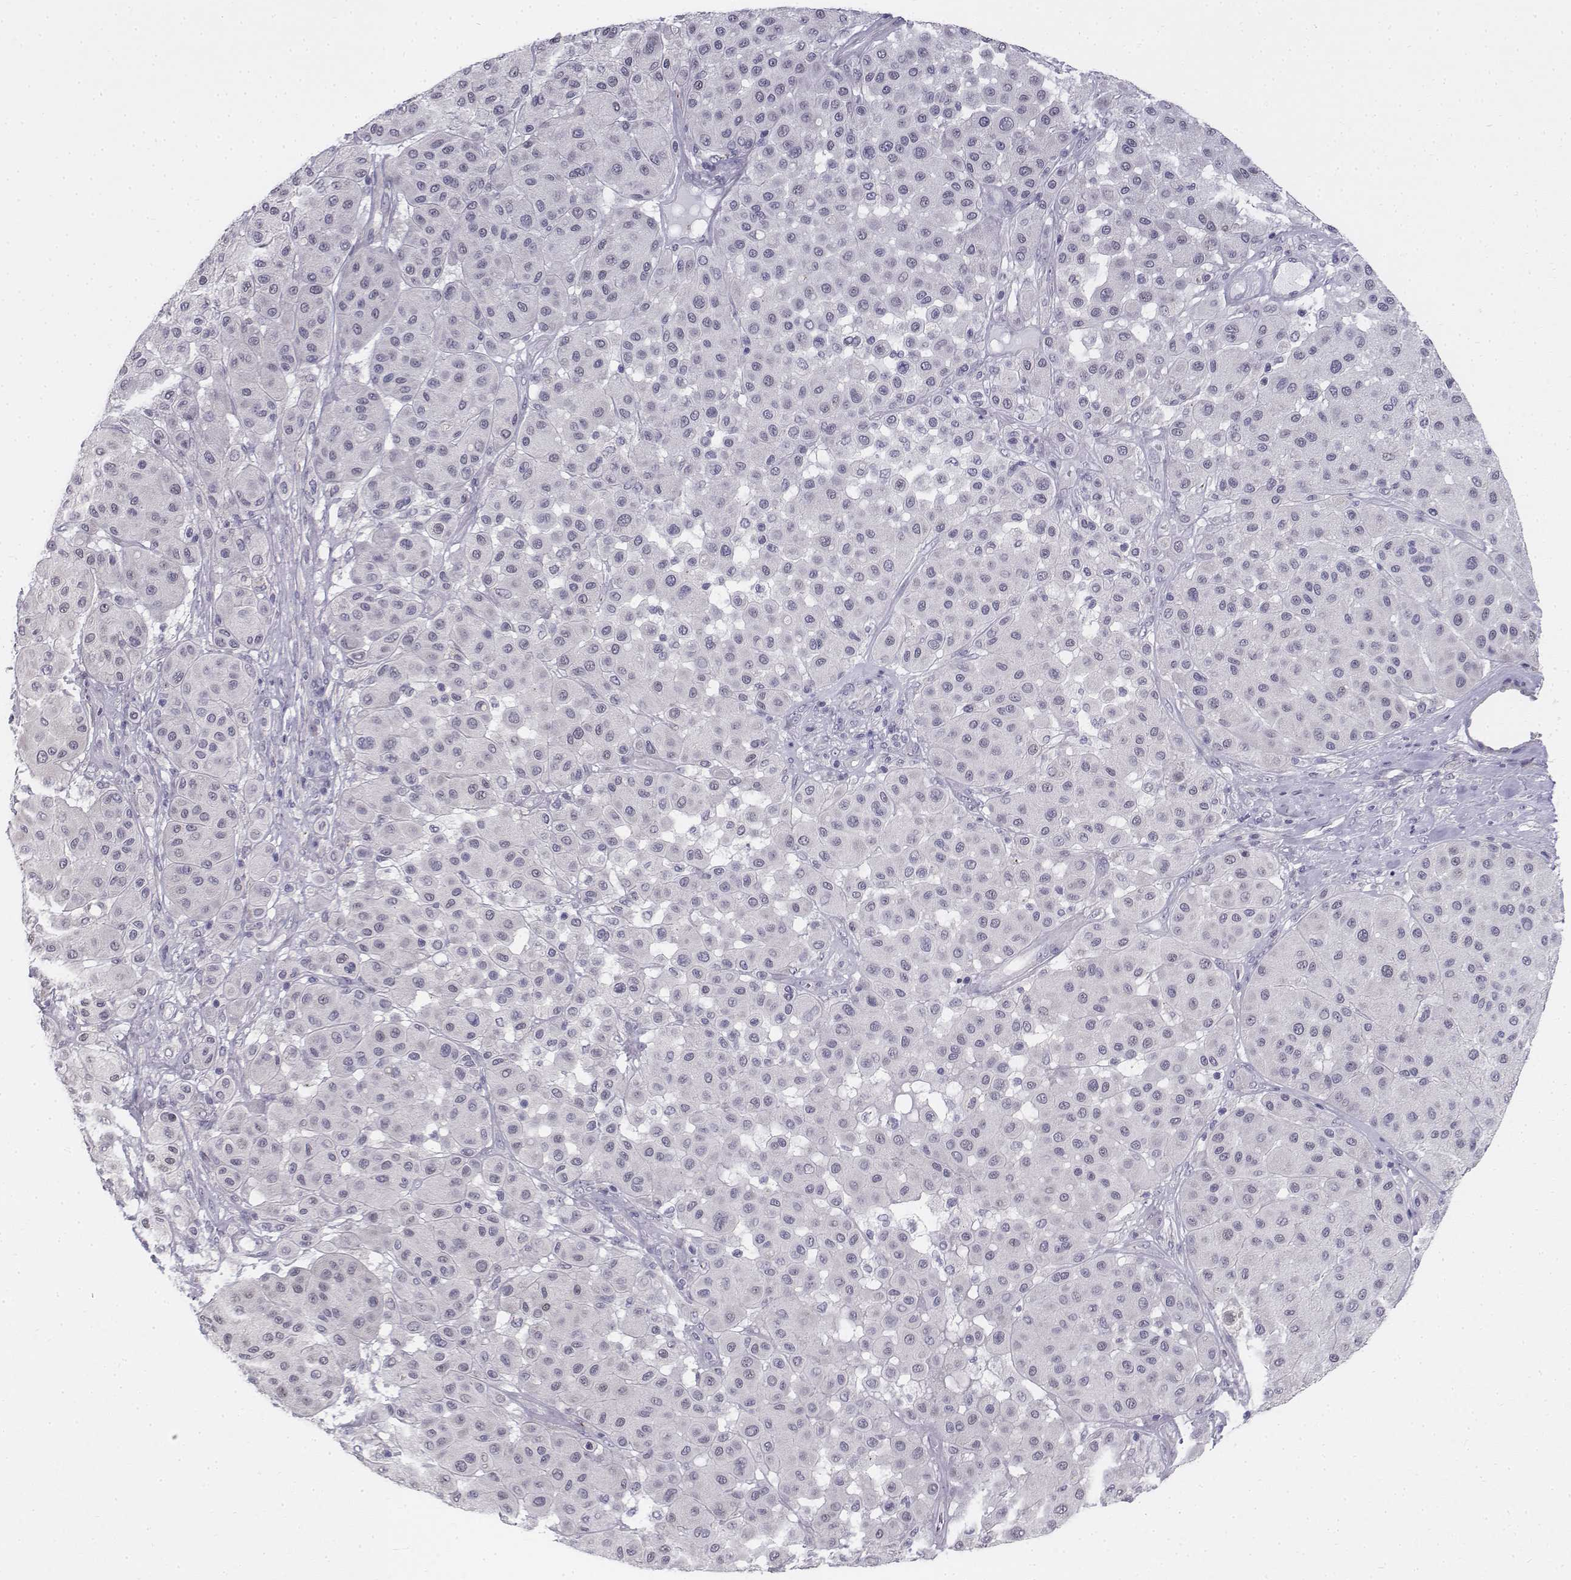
{"staining": {"intensity": "negative", "quantity": "none", "location": "none"}, "tissue": "melanoma", "cell_type": "Tumor cells", "image_type": "cancer", "snomed": [{"axis": "morphology", "description": "Malignant melanoma, Metastatic site"}, {"axis": "topography", "description": "Smooth muscle"}], "caption": "Tumor cells show no significant staining in malignant melanoma (metastatic site). (Brightfield microscopy of DAB (3,3'-diaminobenzidine) IHC at high magnification).", "gene": "PENK", "patient": {"sex": "male", "age": 41}}